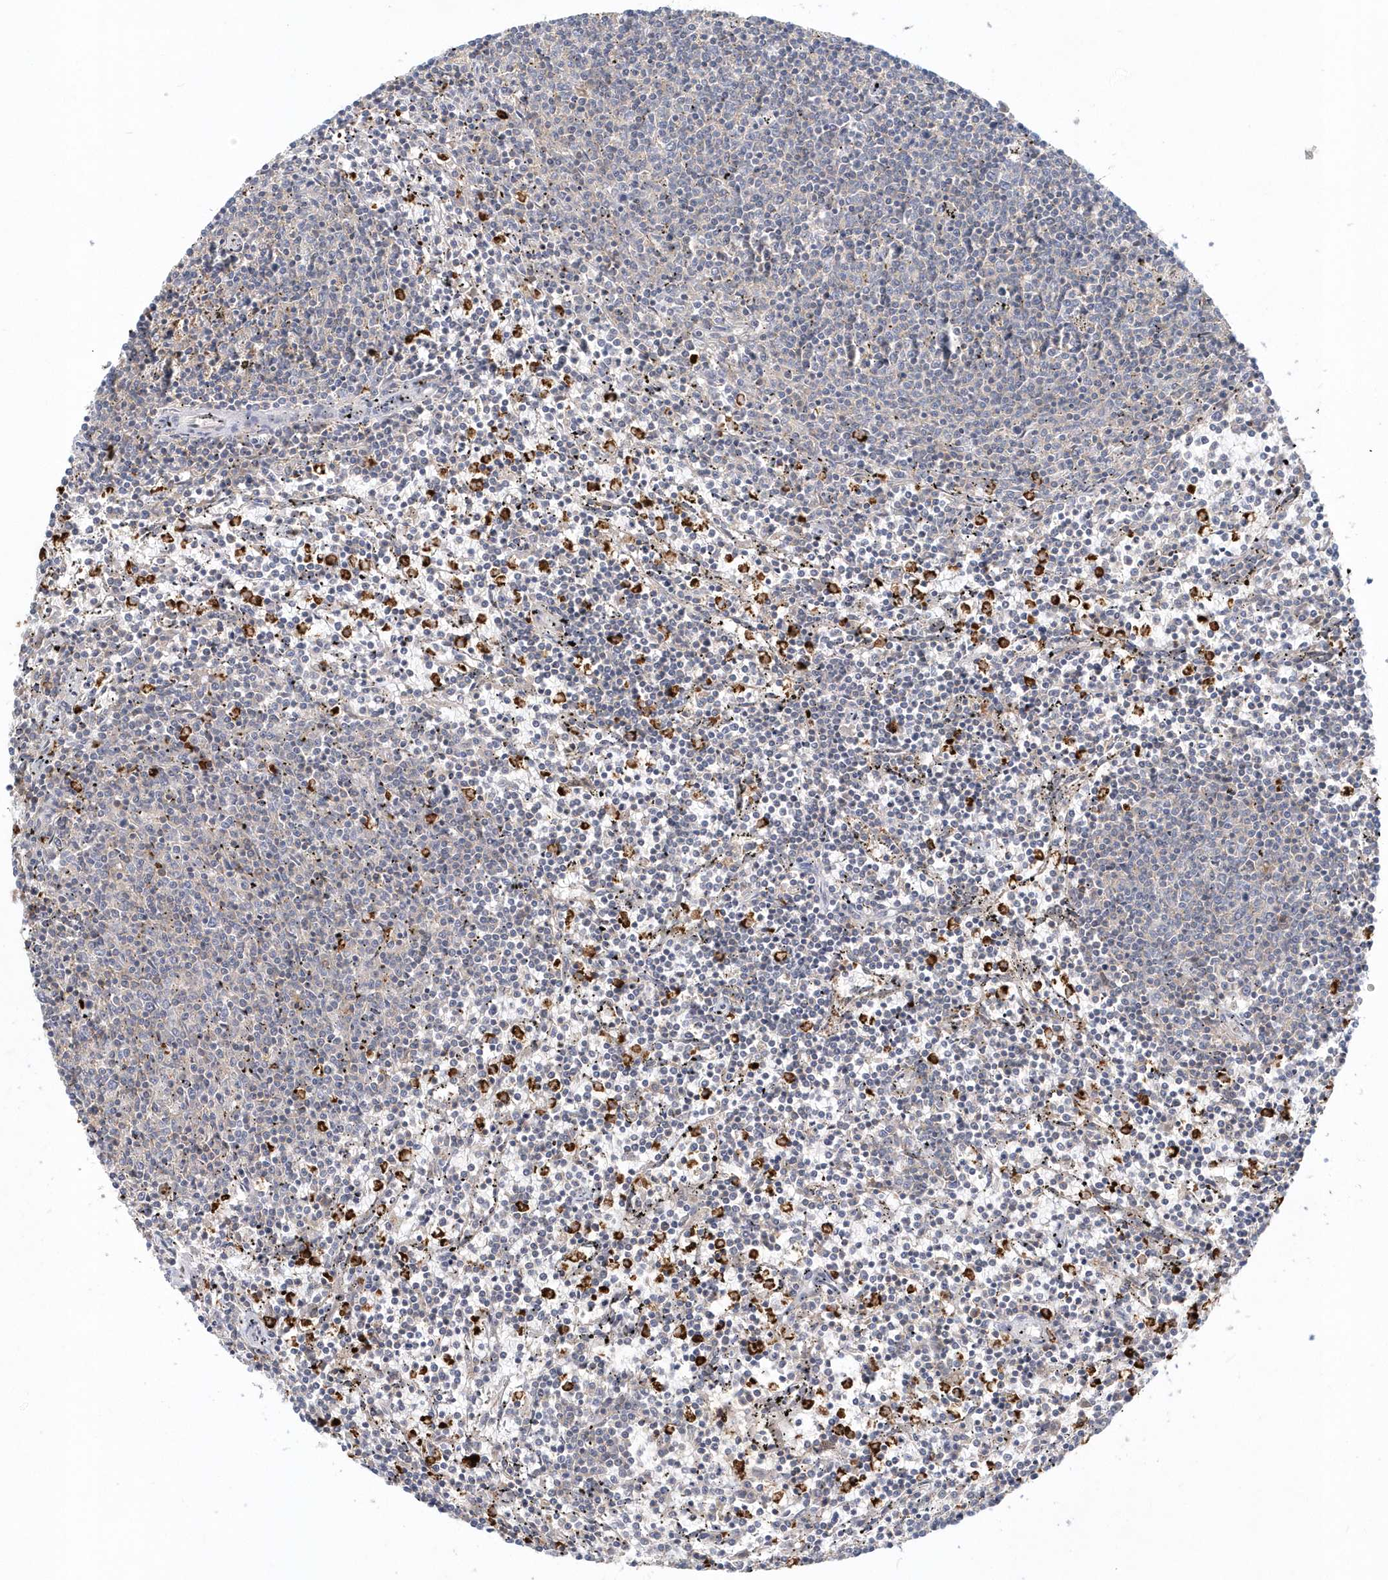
{"staining": {"intensity": "negative", "quantity": "none", "location": "none"}, "tissue": "lymphoma", "cell_type": "Tumor cells", "image_type": "cancer", "snomed": [{"axis": "morphology", "description": "Malignant lymphoma, non-Hodgkin's type, Low grade"}, {"axis": "topography", "description": "Spleen"}], "caption": "Immunohistochemistry histopathology image of lymphoma stained for a protein (brown), which demonstrates no staining in tumor cells. The staining was performed using DAB to visualize the protein expression in brown, while the nuclei were stained in blue with hematoxylin (Magnification: 20x).", "gene": "RNF7", "patient": {"sex": "female", "age": 50}}